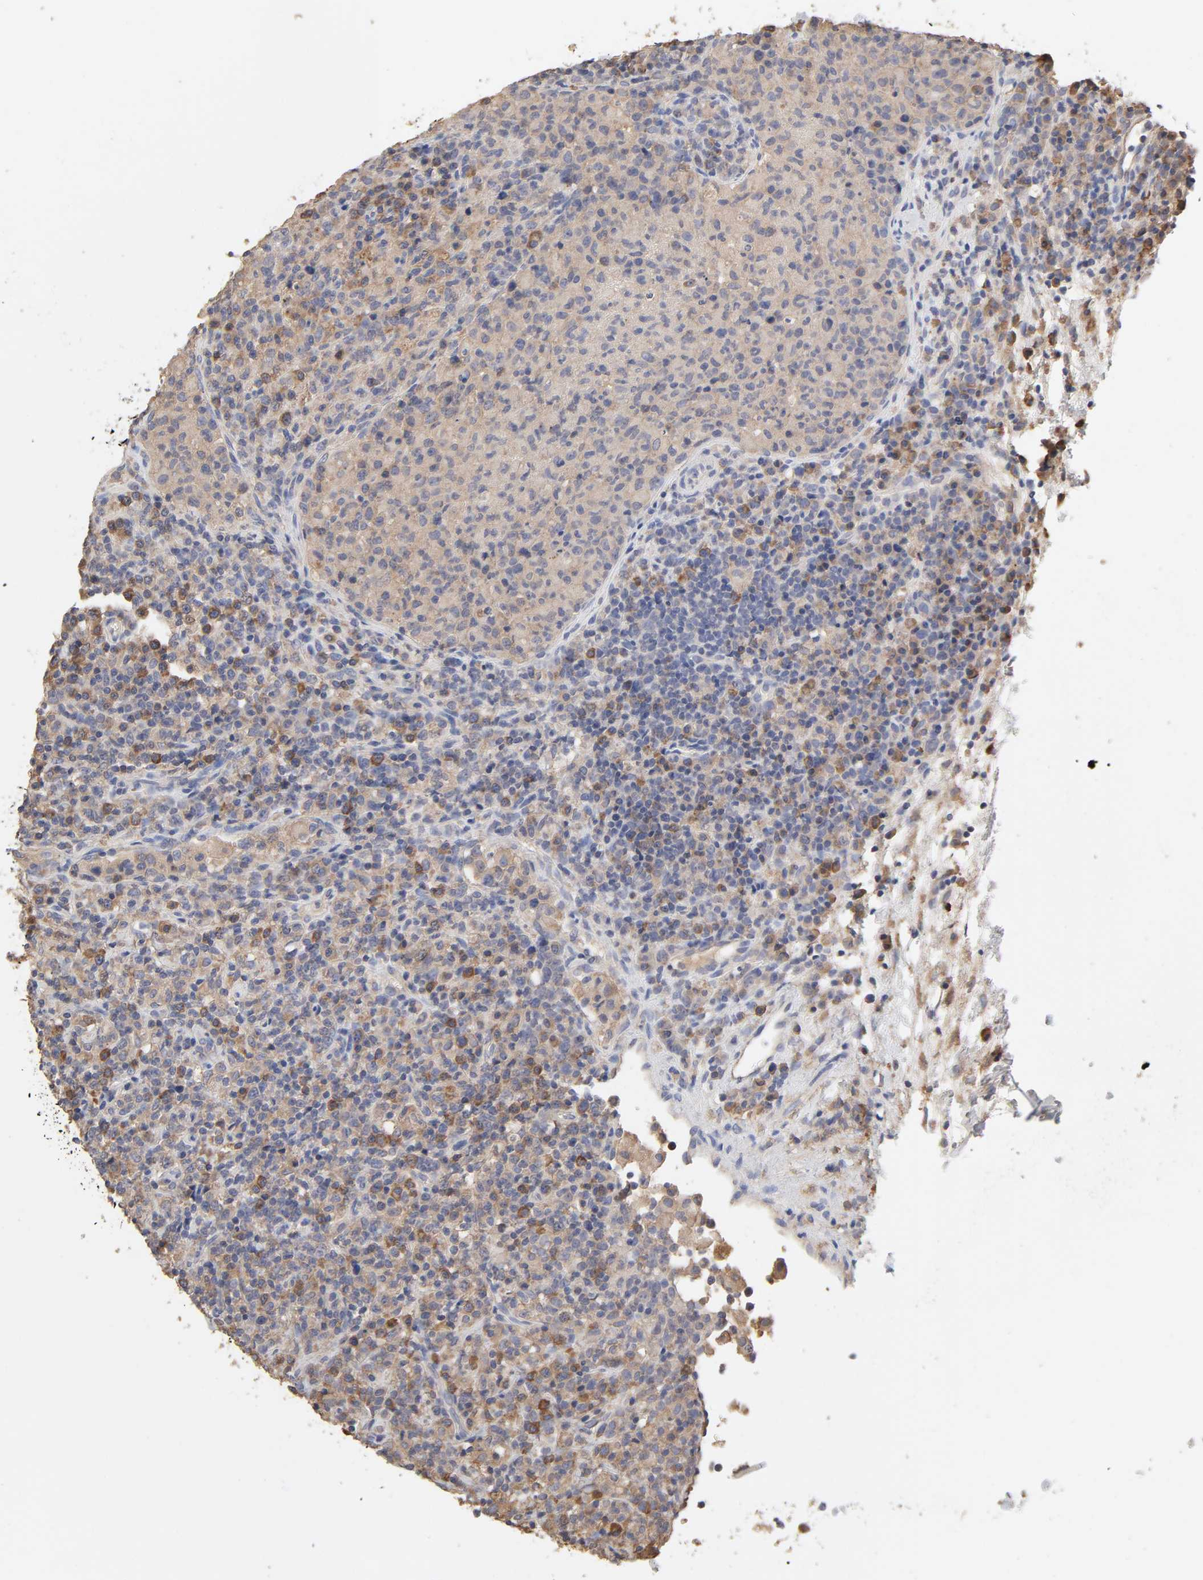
{"staining": {"intensity": "moderate", "quantity": ">75%", "location": "cytoplasmic/membranous"}, "tissue": "lymphoma", "cell_type": "Tumor cells", "image_type": "cancer", "snomed": [{"axis": "morphology", "description": "Hodgkin's disease, NOS"}, {"axis": "topography", "description": "Lymph node"}], "caption": "The histopathology image demonstrates staining of lymphoma, revealing moderate cytoplasmic/membranous protein staining (brown color) within tumor cells. (DAB IHC with brightfield microscopy, high magnification).", "gene": "EIF4G2", "patient": {"sex": "male", "age": 65}}